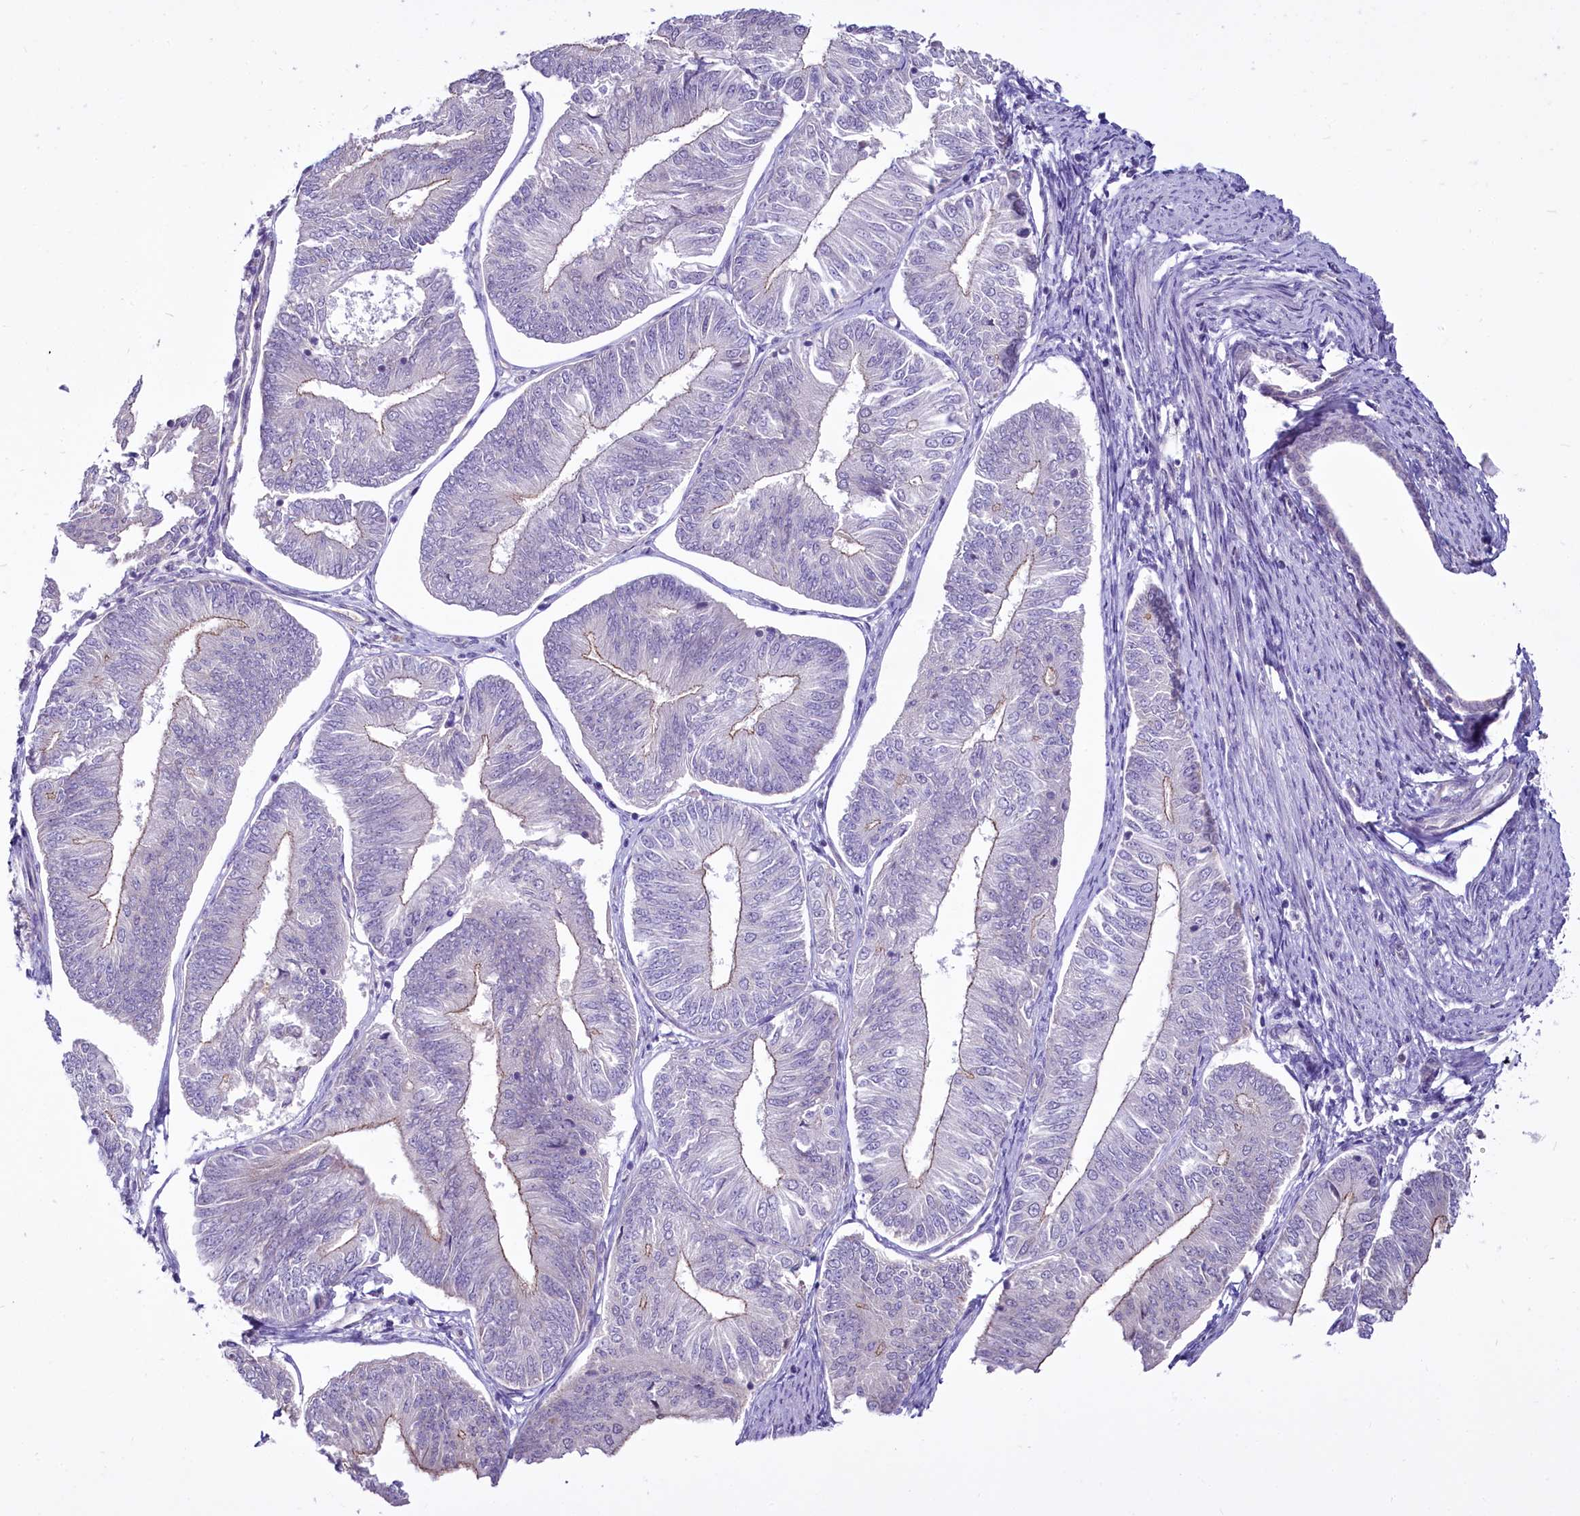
{"staining": {"intensity": "weak", "quantity": "<25%", "location": "cytoplasmic/membranous"}, "tissue": "endometrial cancer", "cell_type": "Tumor cells", "image_type": "cancer", "snomed": [{"axis": "morphology", "description": "Adenocarcinoma, NOS"}, {"axis": "topography", "description": "Endometrium"}], "caption": "This histopathology image is of adenocarcinoma (endometrial) stained with immunohistochemistry to label a protein in brown with the nuclei are counter-stained blue. There is no staining in tumor cells.", "gene": "BANK1", "patient": {"sex": "female", "age": 58}}